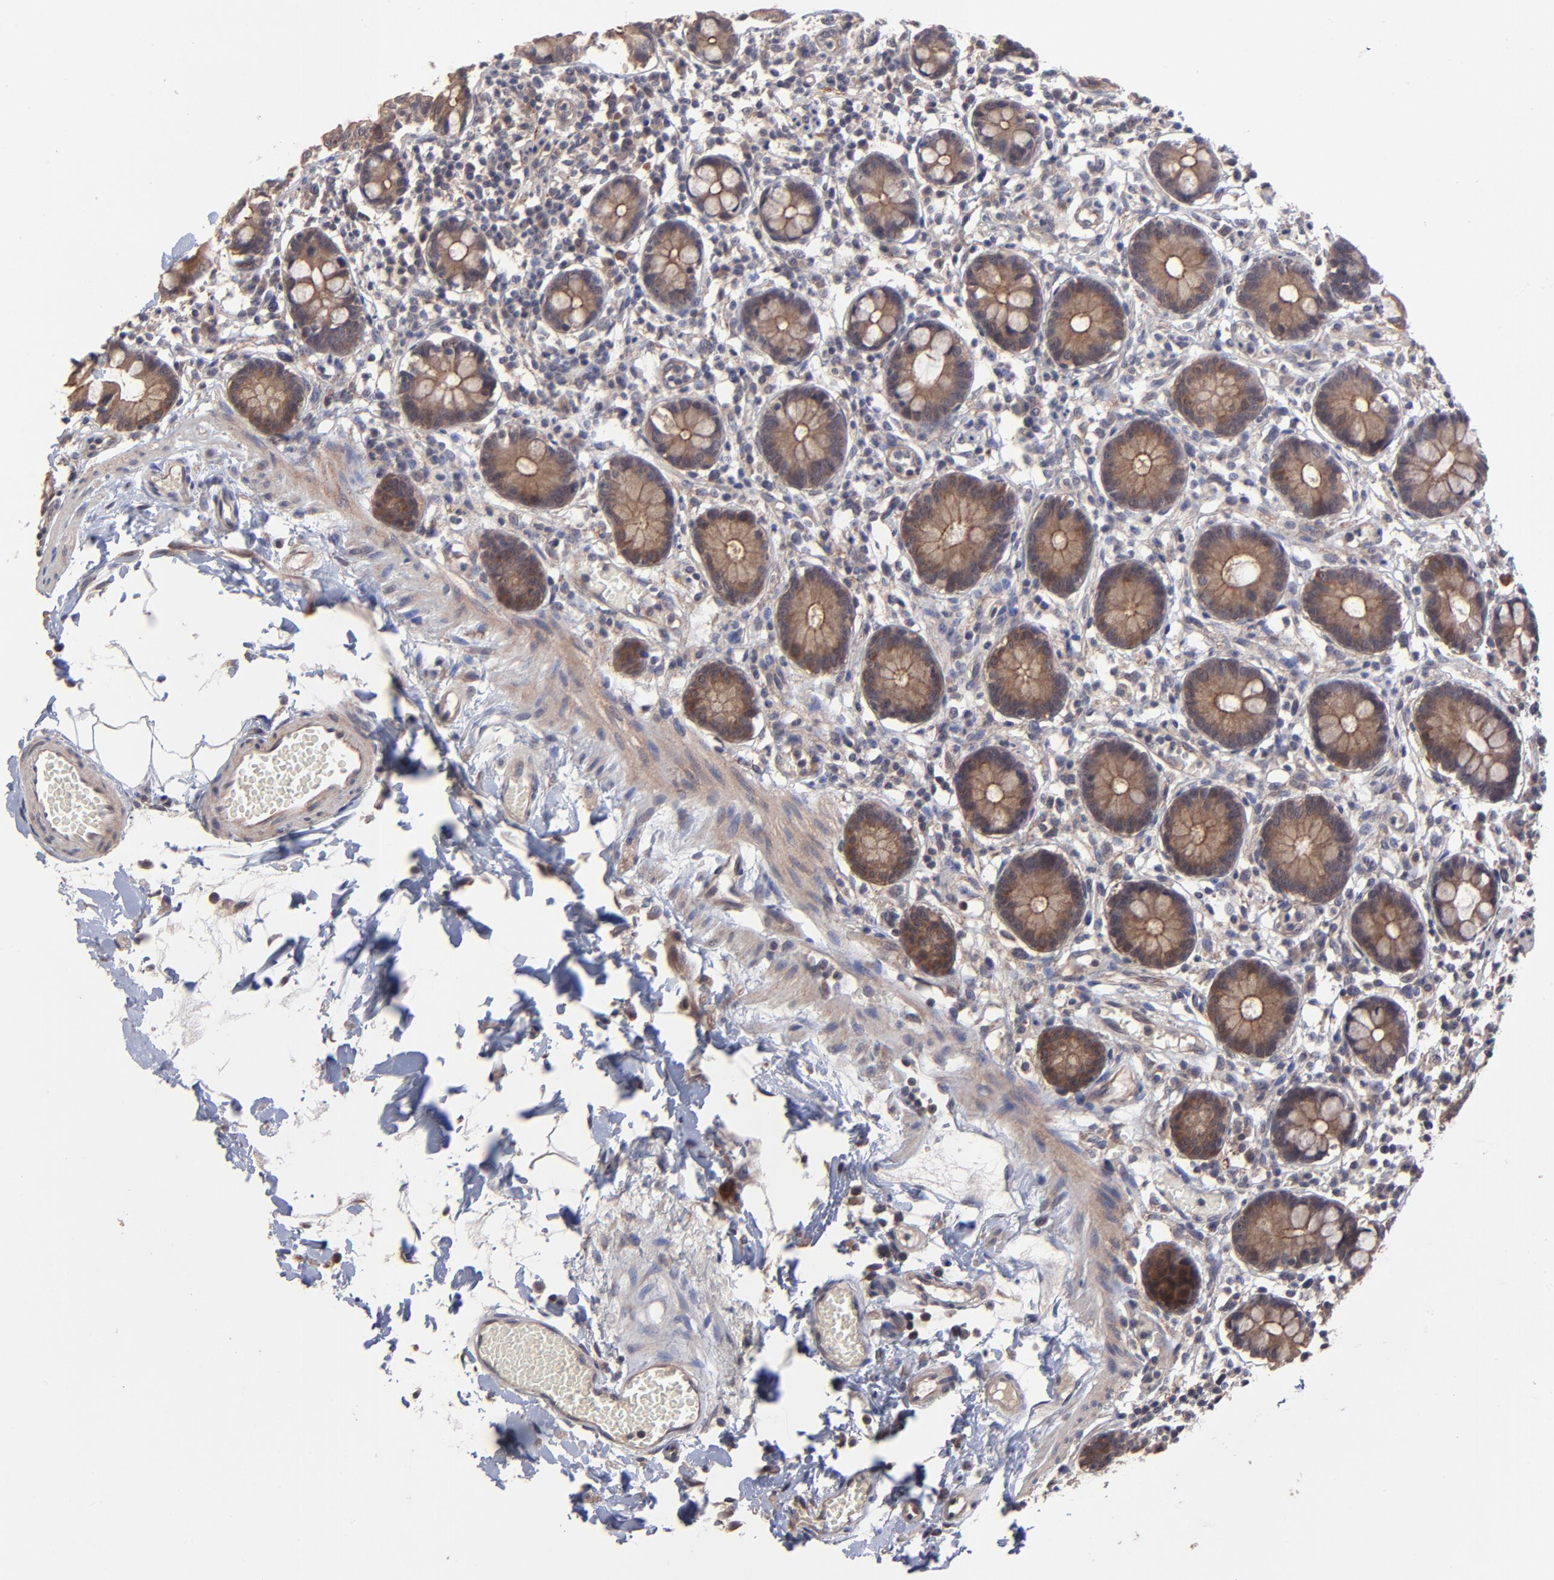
{"staining": {"intensity": "strong", "quantity": ">75%", "location": "cytoplasmic/membranous"}, "tissue": "small intestine", "cell_type": "Glandular cells", "image_type": "normal", "snomed": [{"axis": "morphology", "description": "Normal tissue, NOS"}, {"axis": "topography", "description": "Small intestine"}], "caption": "This photomicrograph shows benign small intestine stained with immunohistochemistry (IHC) to label a protein in brown. The cytoplasmic/membranous of glandular cells show strong positivity for the protein. Nuclei are counter-stained blue.", "gene": "ZNF780A", "patient": {"sex": "female", "age": 61}}